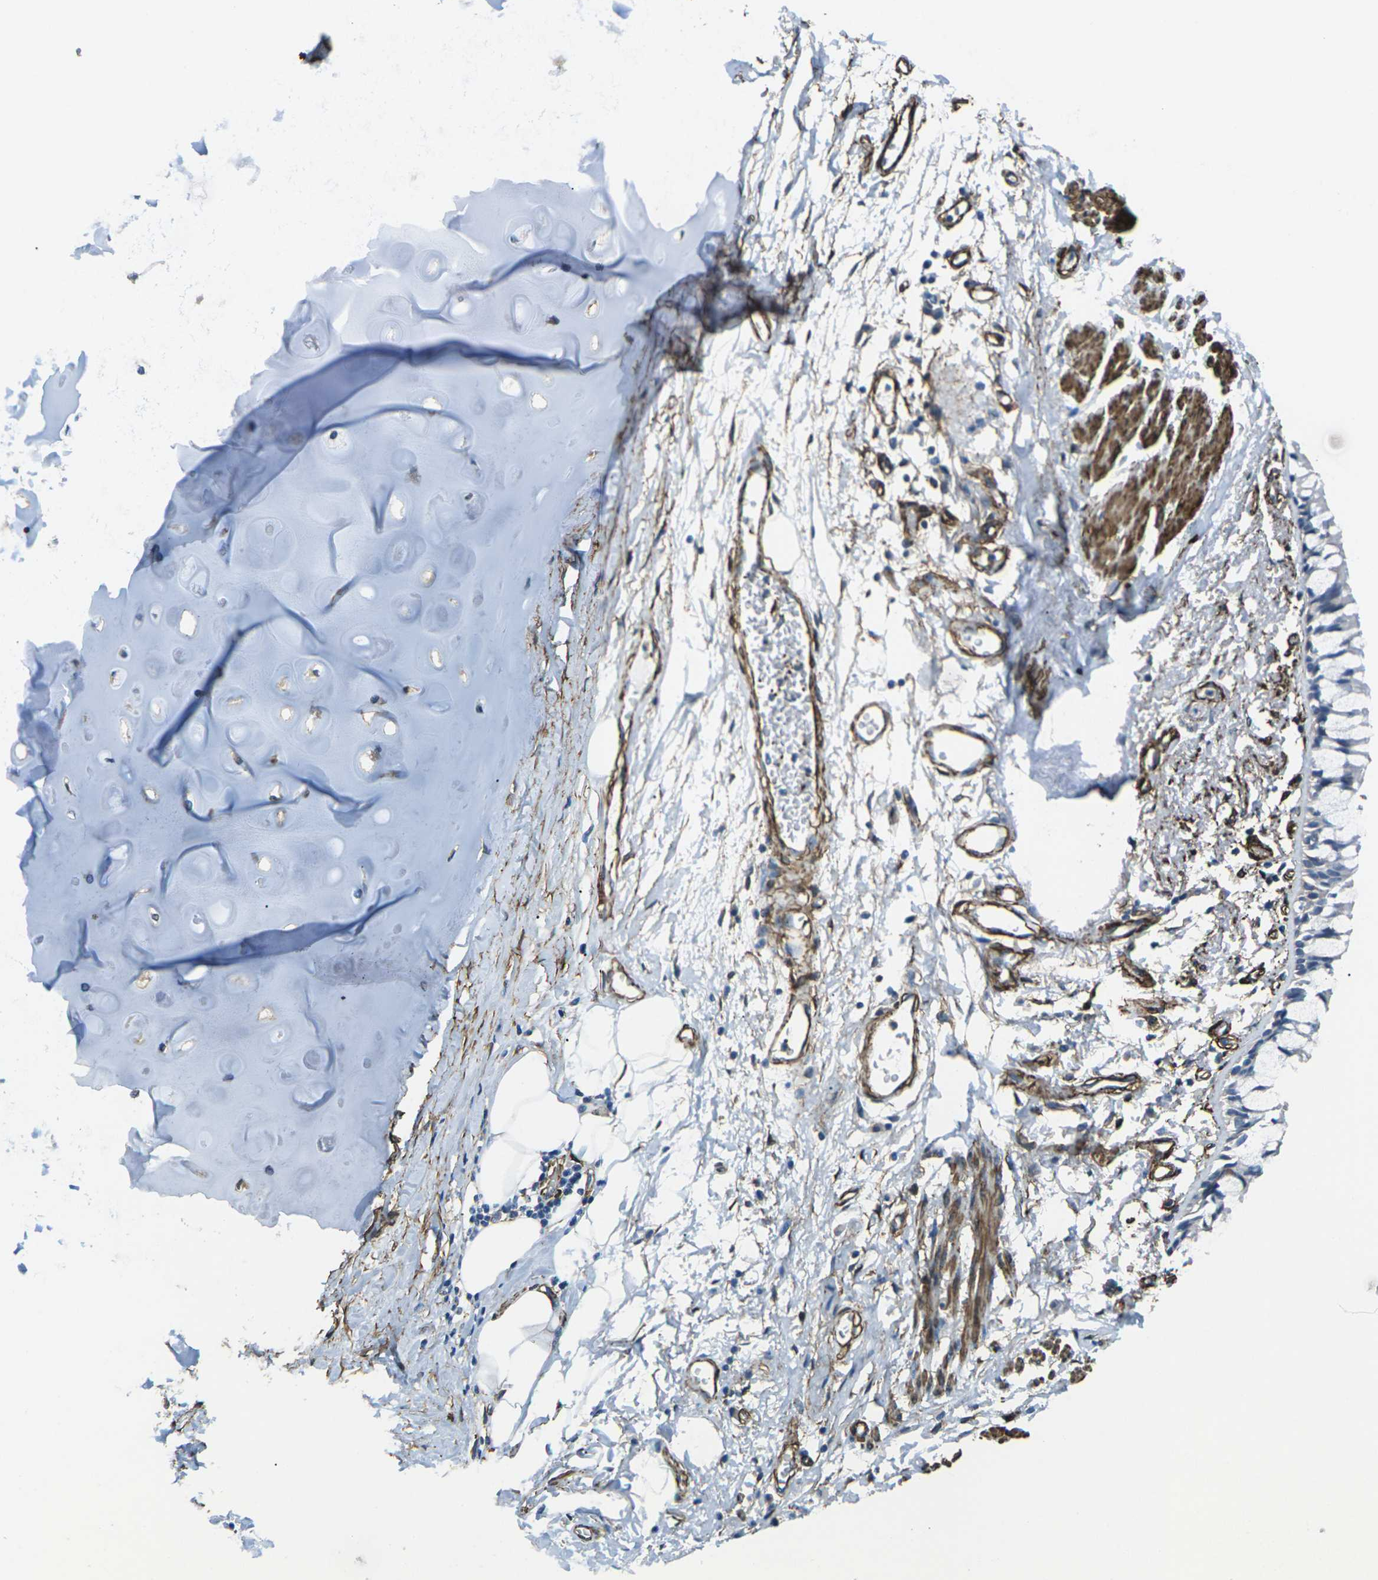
{"staining": {"intensity": "negative", "quantity": "none", "location": "none"}, "tissue": "adipose tissue", "cell_type": "Adipocytes", "image_type": "normal", "snomed": [{"axis": "morphology", "description": "Normal tissue, NOS"}, {"axis": "topography", "description": "Cartilage tissue"}, {"axis": "topography", "description": "Bronchus"}], "caption": "This is a histopathology image of IHC staining of unremarkable adipose tissue, which shows no staining in adipocytes. (DAB immunohistochemistry (IHC) visualized using brightfield microscopy, high magnification).", "gene": "GRAMD1C", "patient": {"sex": "female", "age": 73}}